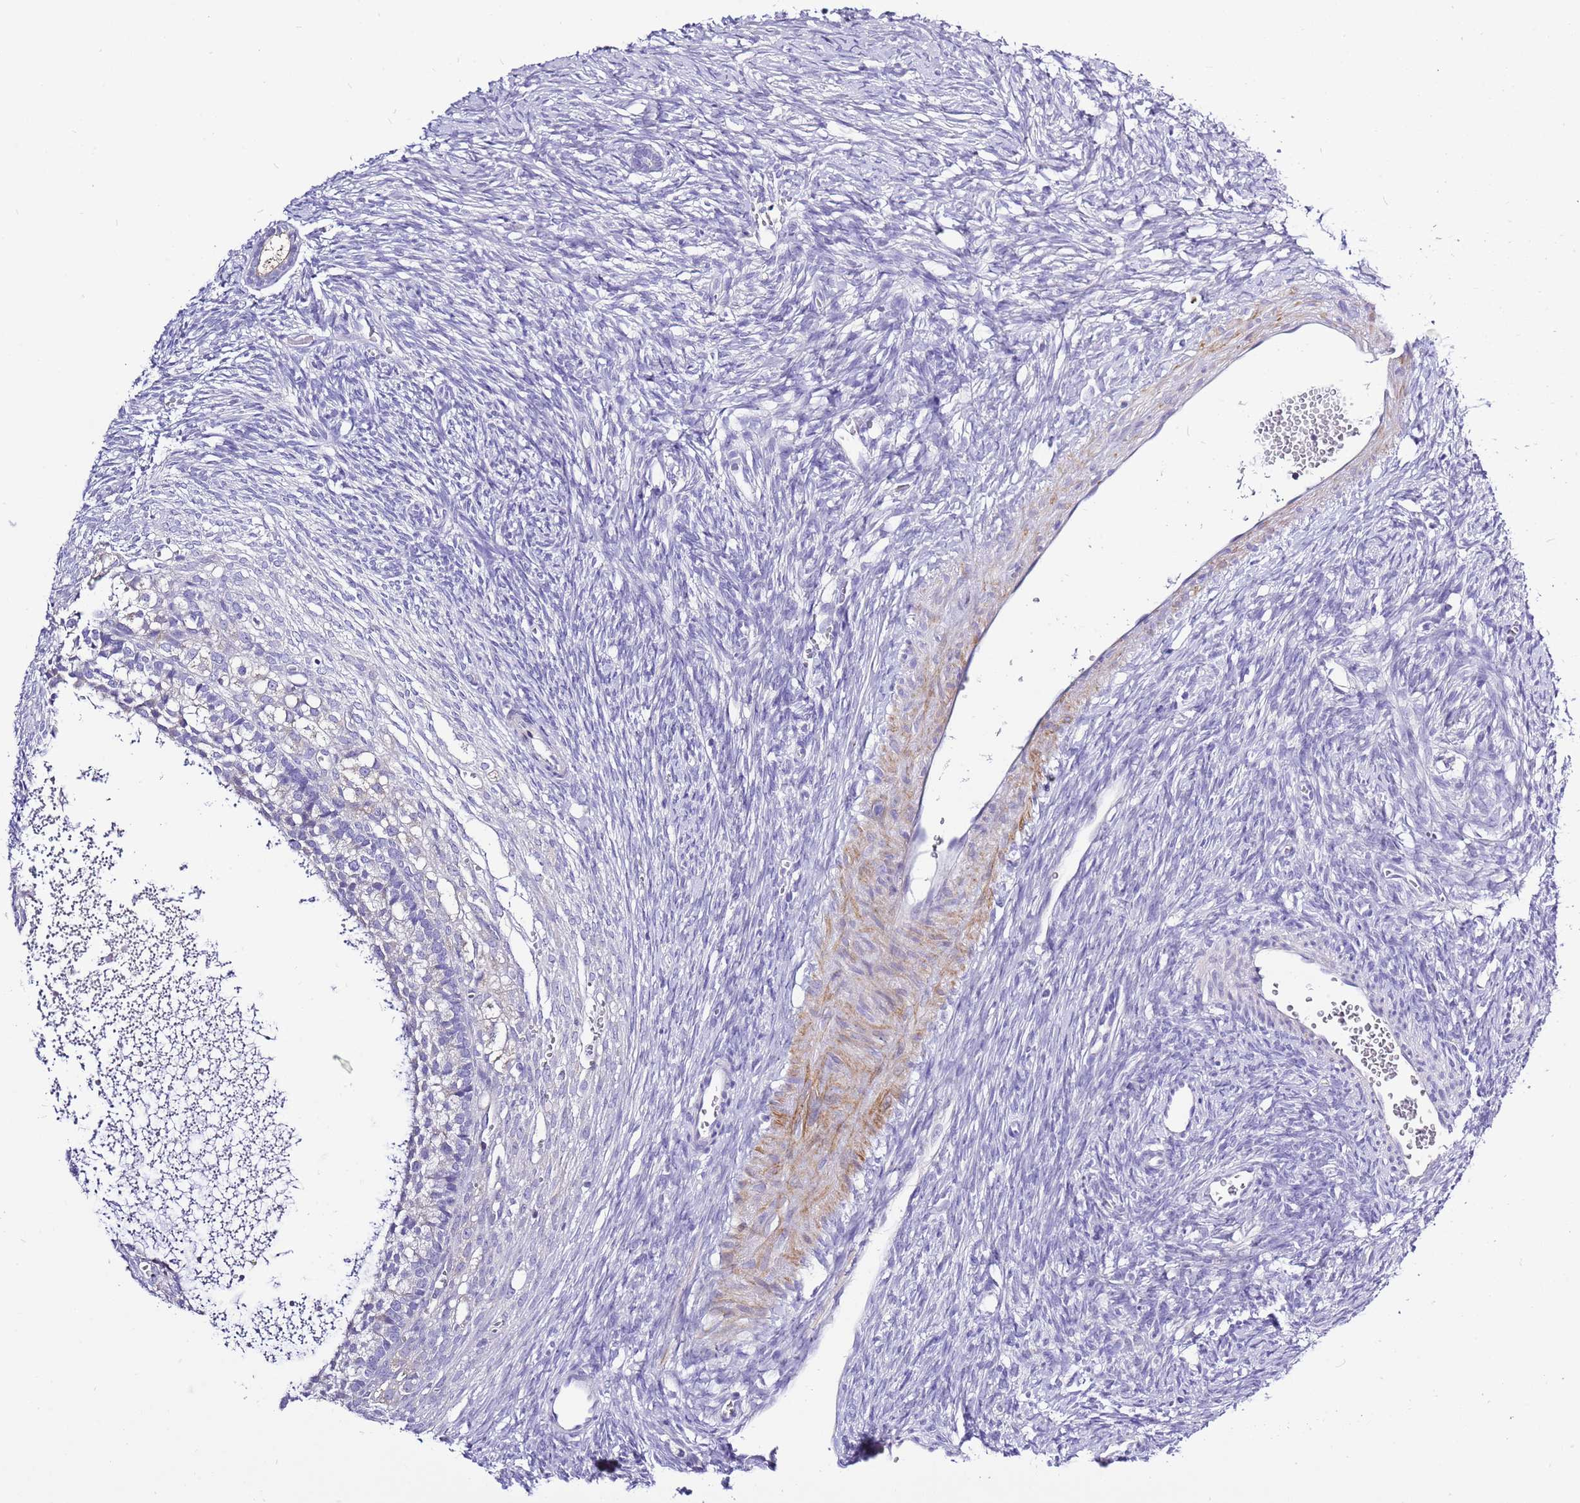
{"staining": {"intensity": "negative", "quantity": "none", "location": "none"}, "tissue": "ovary", "cell_type": "Follicle cells", "image_type": "normal", "snomed": [{"axis": "morphology", "description": "Normal tissue, NOS"}, {"axis": "morphology", "description": "Developmental malformation"}, {"axis": "topography", "description": "Ovary"}], "caption": "DAB (3,3'-diaminobenzidine) immunohistochemical staining of benign ovary demonstrates no significant expression in follicle cells. Brightfield microscopy of immunohistochemistry (IHC) stained with DAB (3,3'-diaminobenzidine) (brown) and hematoxylin (blue), captured at high magnification.", "gene": "GLCE", "patient": {"sex": "female", "age": 39}}